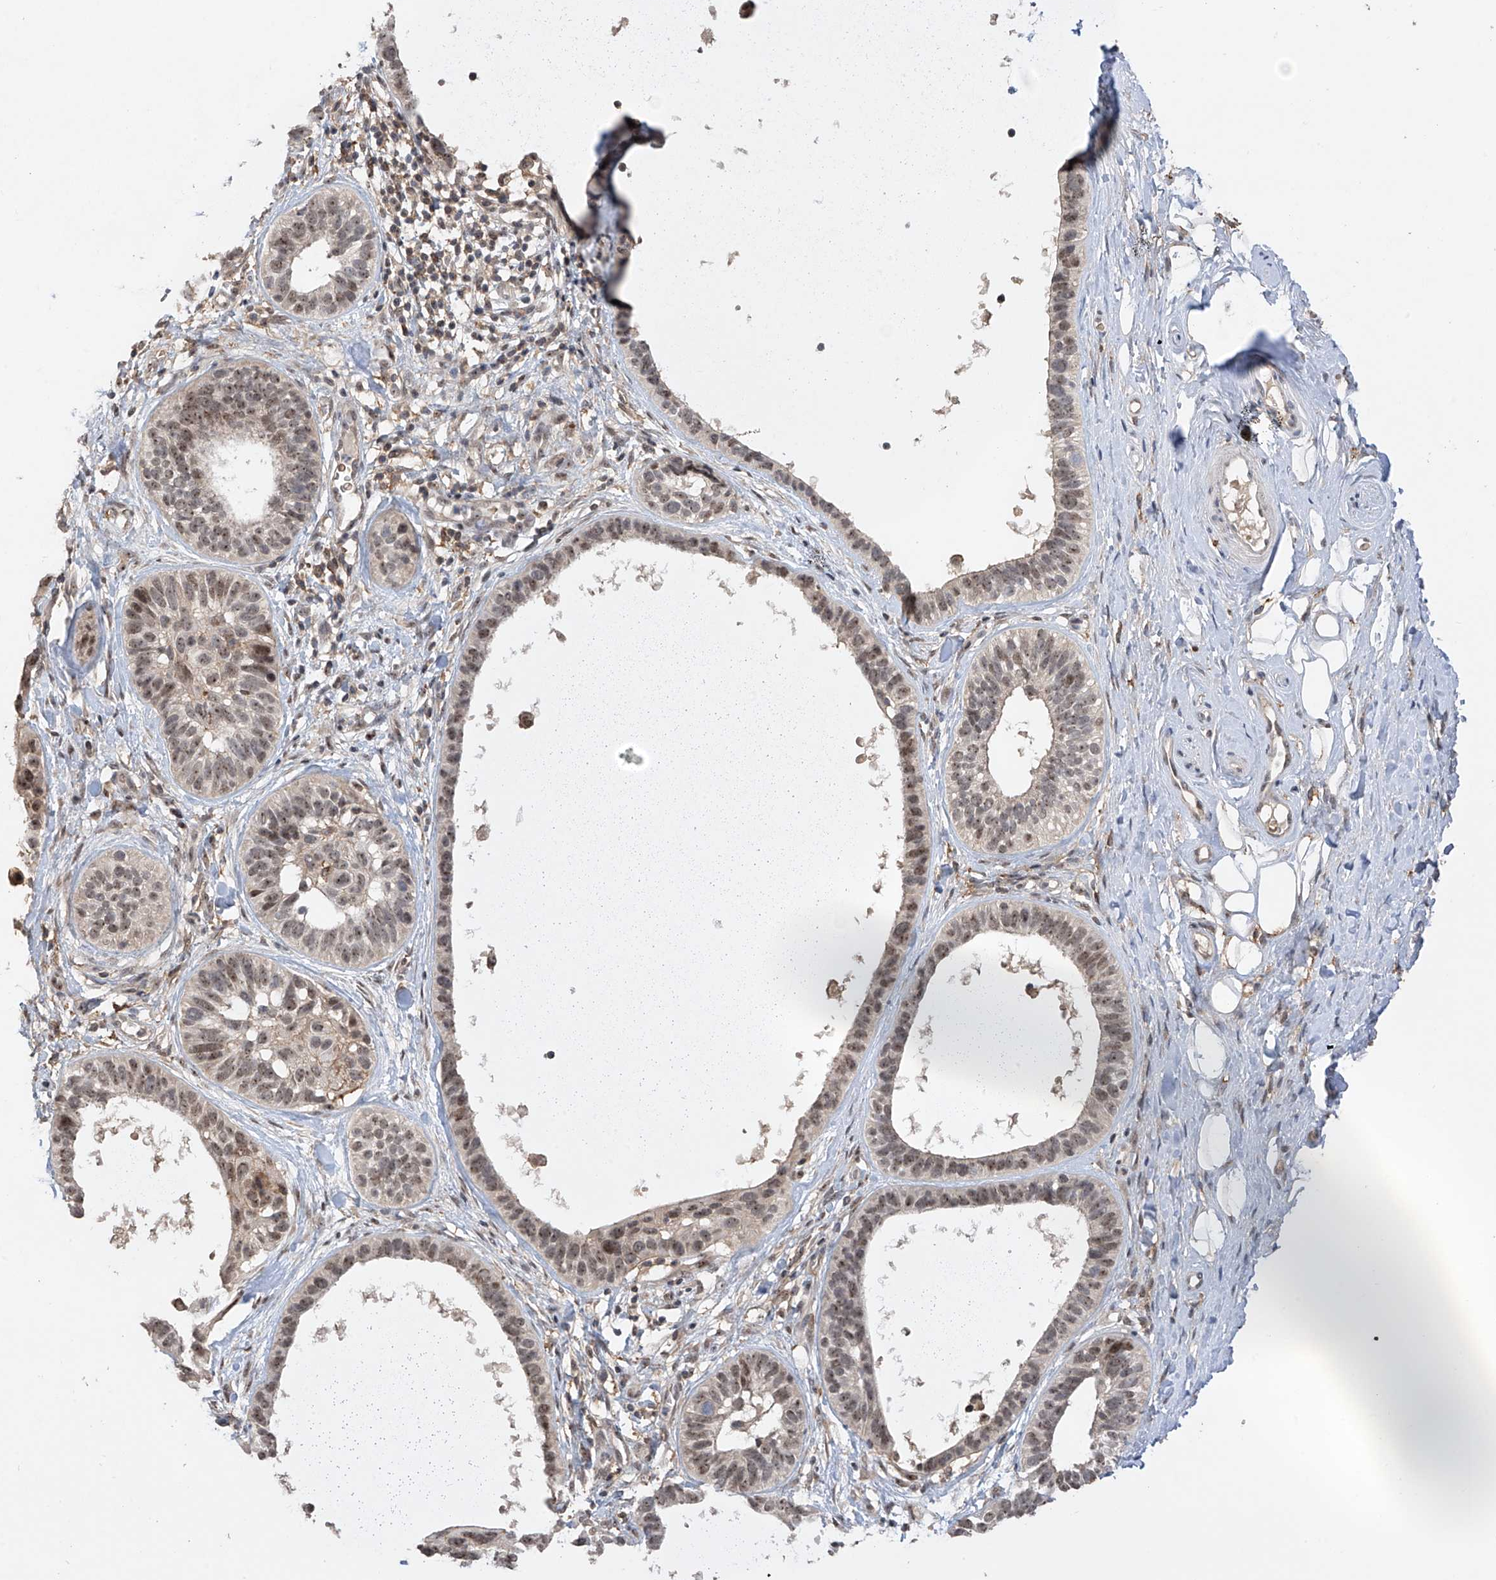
{"staining": {"intensity": "moderate", "quantity": "25%-75%", "location": "nuclear"}, "tissue": "skin cancer", "cell_type": "Tumor cells", "image_type": "cancer", "snomed": [{"axis": "morphology", "description": "Basal cell carcinoma"}, {"axis": "topography", "description": "Skin"}], "caption": "A brown stain highlights moderate nuclear staining of a protein in human skin basal cell carcinoma tumor cells.", "gene": "C1orf131", "patient": {"sex": "male", "age": 62}}